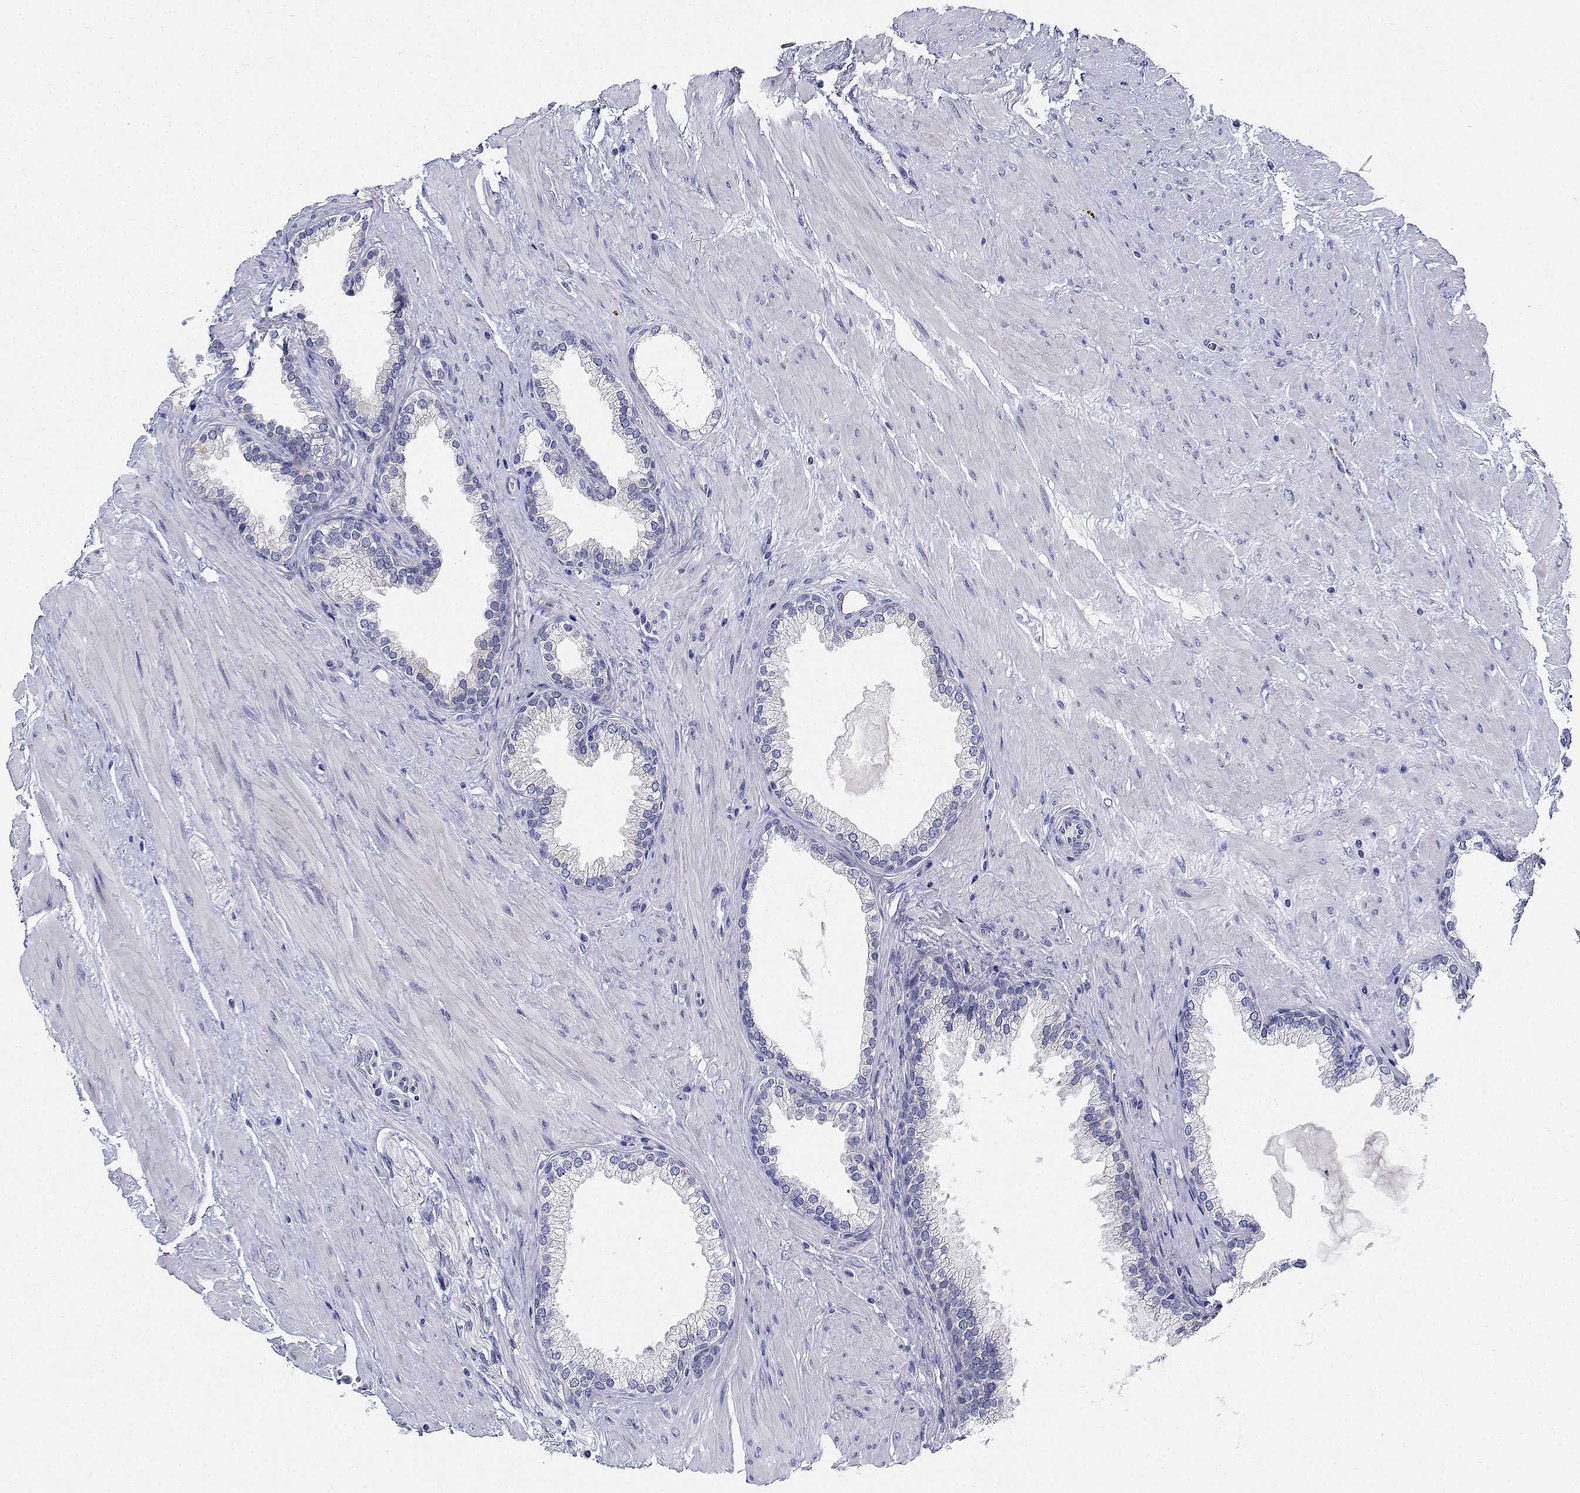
{"staining": {"intensity": "negative", "quantity": "none", "location": "none"}, "tissue": "prostate cancer", "cell_type": "Tumor cells", "image_type": "cancer", "snomed": [{"axis": "morphology", "description": "Adenocarcinoma, High grade"}, {"axis": "topography", "description": "Prostate"}], "caption": "Photomicrograph shows no significant protein expression in tumor cells of prostate cancer (adenocarcinoma (high-grade)). (IHC, brightfield microscopy, high magnification).", "gene": "CDHR3", "patient": {"sex": "male", "age": 68}}